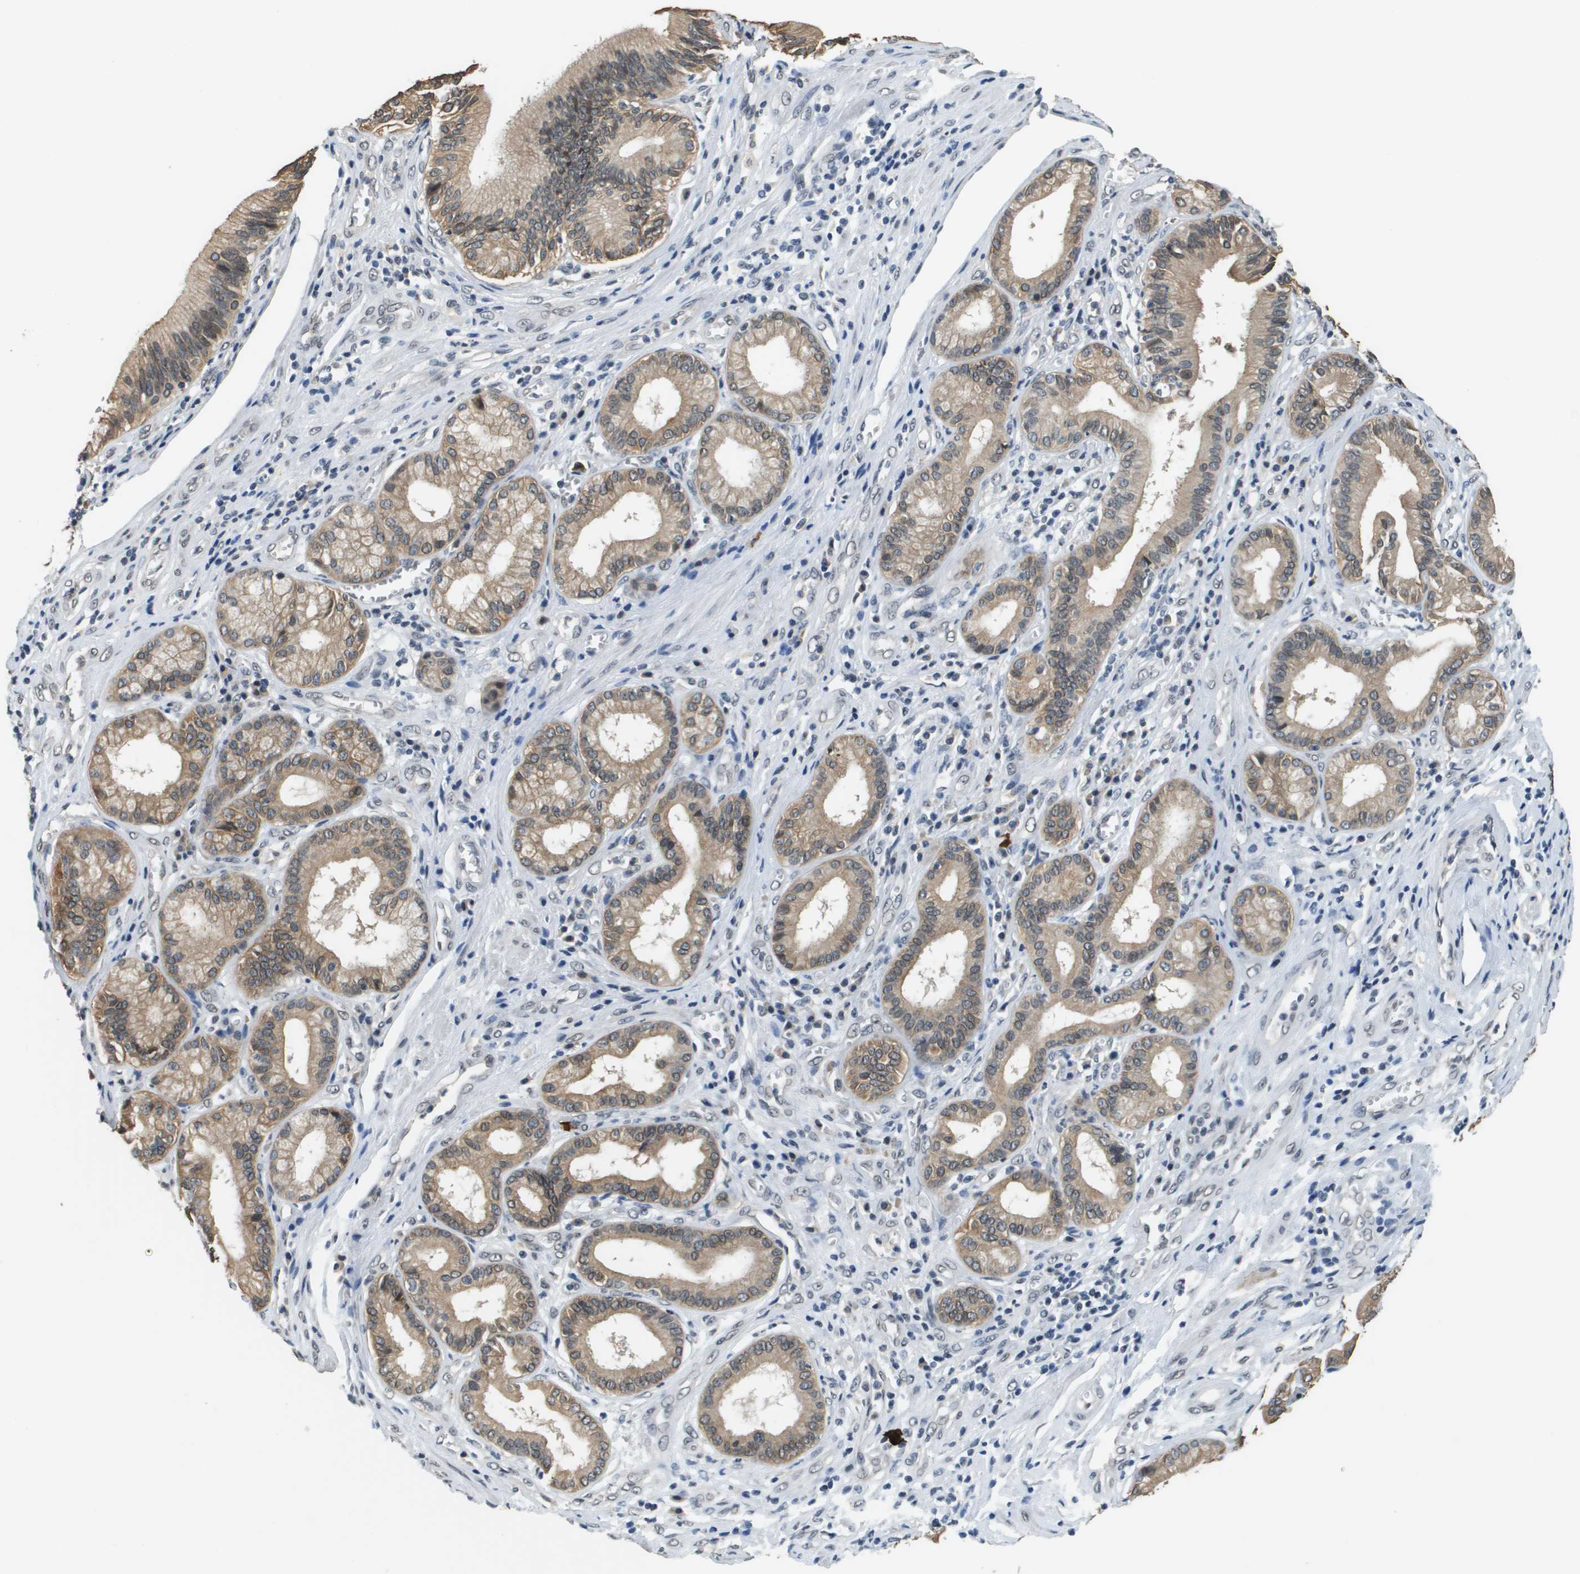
{"staining": {"intensity": "moderate", "quantity": ">75%", "location": "cytoplasmic/membranous"}, "tissue": "pancreatic cancer", "cell_type": "Tumor cells", "image_type": "cancer", "snomed": [{"axis": "morphology", "description": "Adenocarcinoma, NOS"}, {"axis": "topography", "description": "Pancreas"}], "caption": "Approximately >75% of tumor cells in pancreatic cancer (adenocarcinoma) exhibit moderate cytoplasmic/membranous protein positivity as visualized by brown immunohistochemical staining.", "gene": "FANCC", "patient": {"sex": "female", "age": 75}}